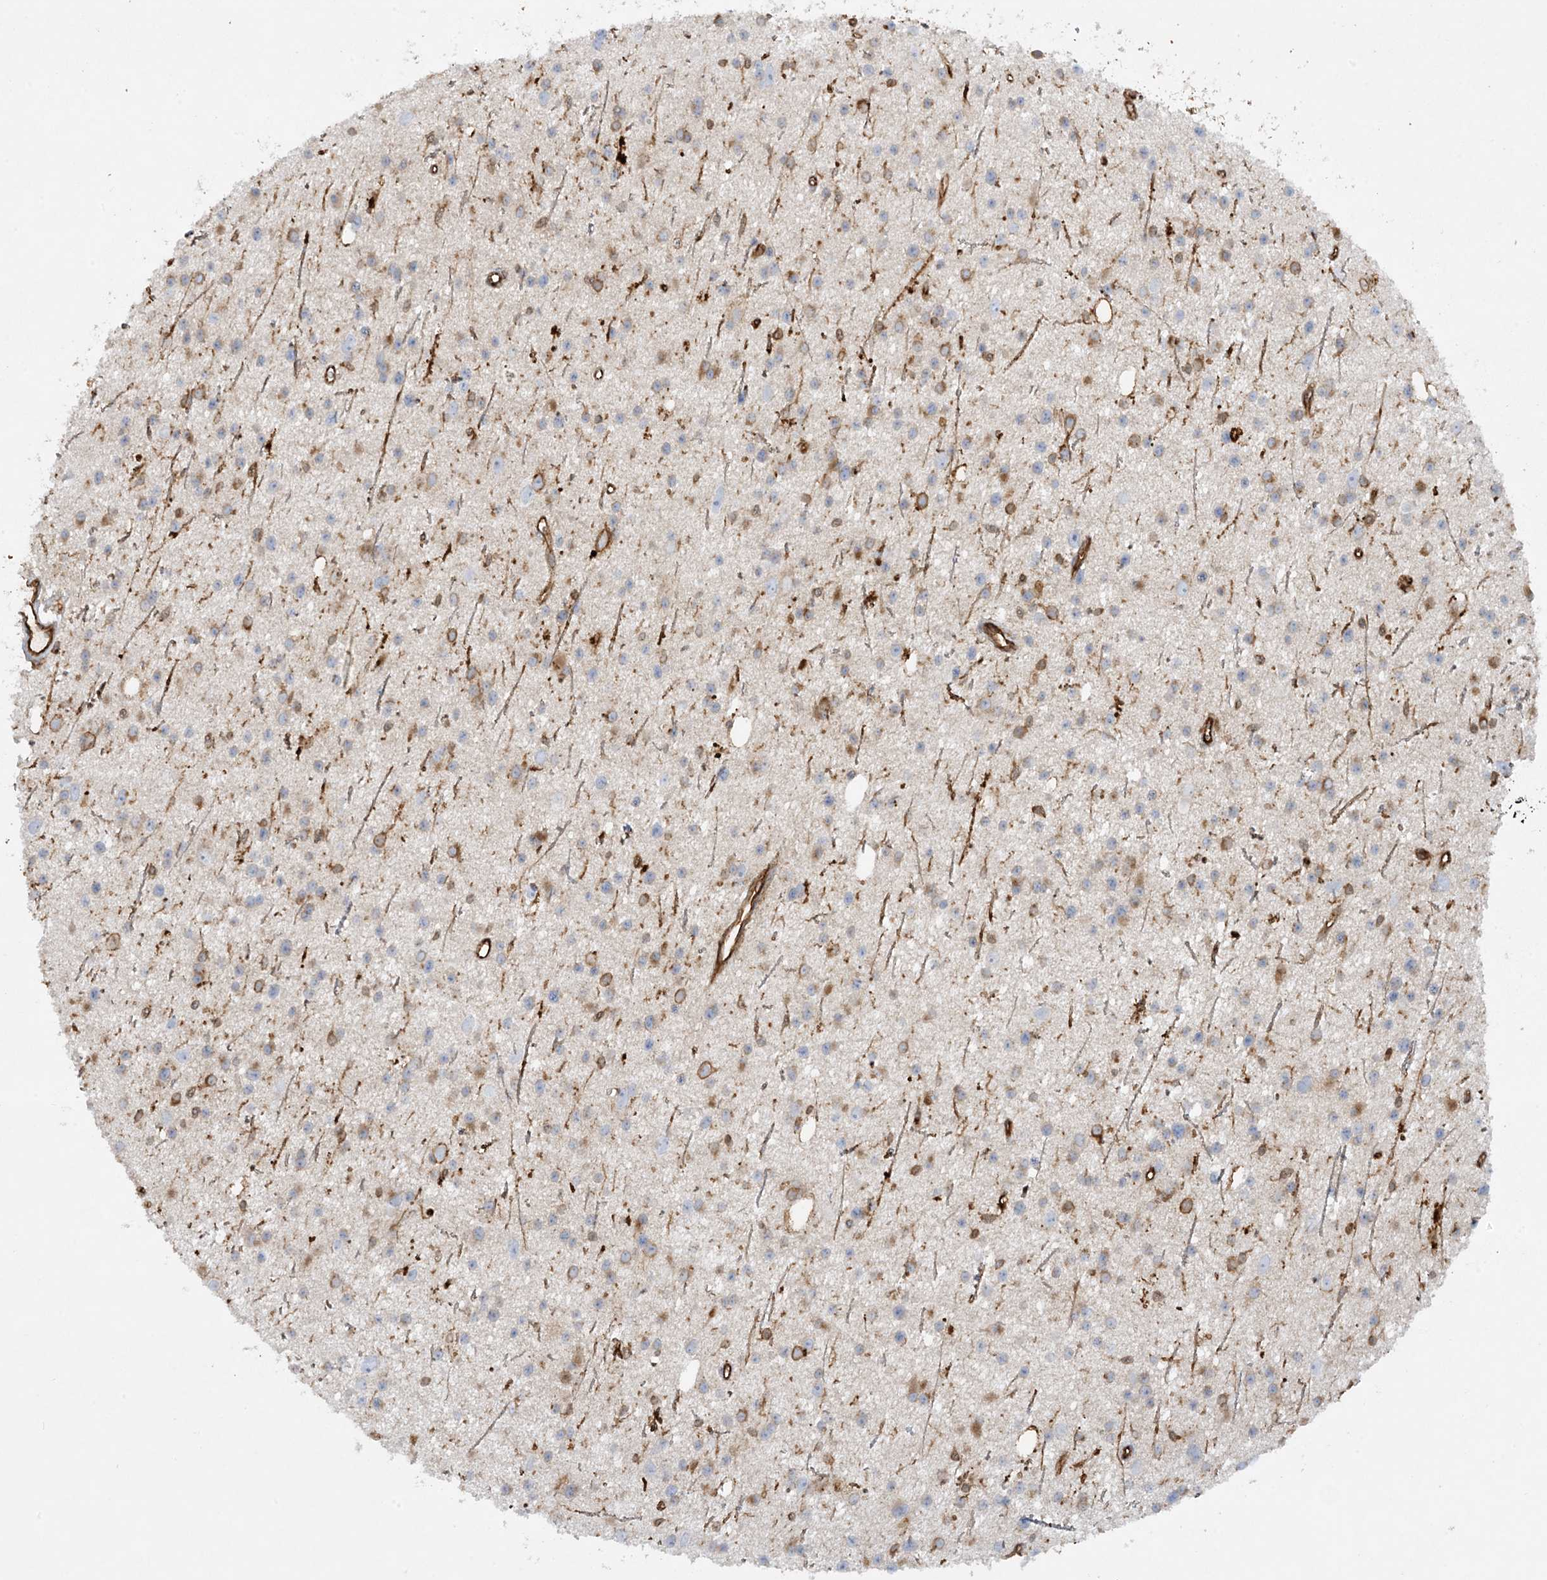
{"staining": {"intensity": "moderate", "quantity": "25%-75%", "location": "cytoplasmic/membranous"}, "tissue": "glioma", "cell_type": "Tumor cells", "image_type": "cancer", "snomed": [{"axis": "morphology", "description": "Glioma, malignant, Low grade"}, {"axis": "topography", "description": "Cerebral cortex"}], "caption": "Immunohistochemical staining of human glioma demonstrates medium levels of moderate cytoplasmic/membranous protein positivity in about 25%-75% of tumor cells. (DAB (3,3'-diaminobenzidine) IHC, brown staining for protein, blue staining for nuclei).", "gene": "HLA-E", "patient": {"sex": "female", "age": 39}}